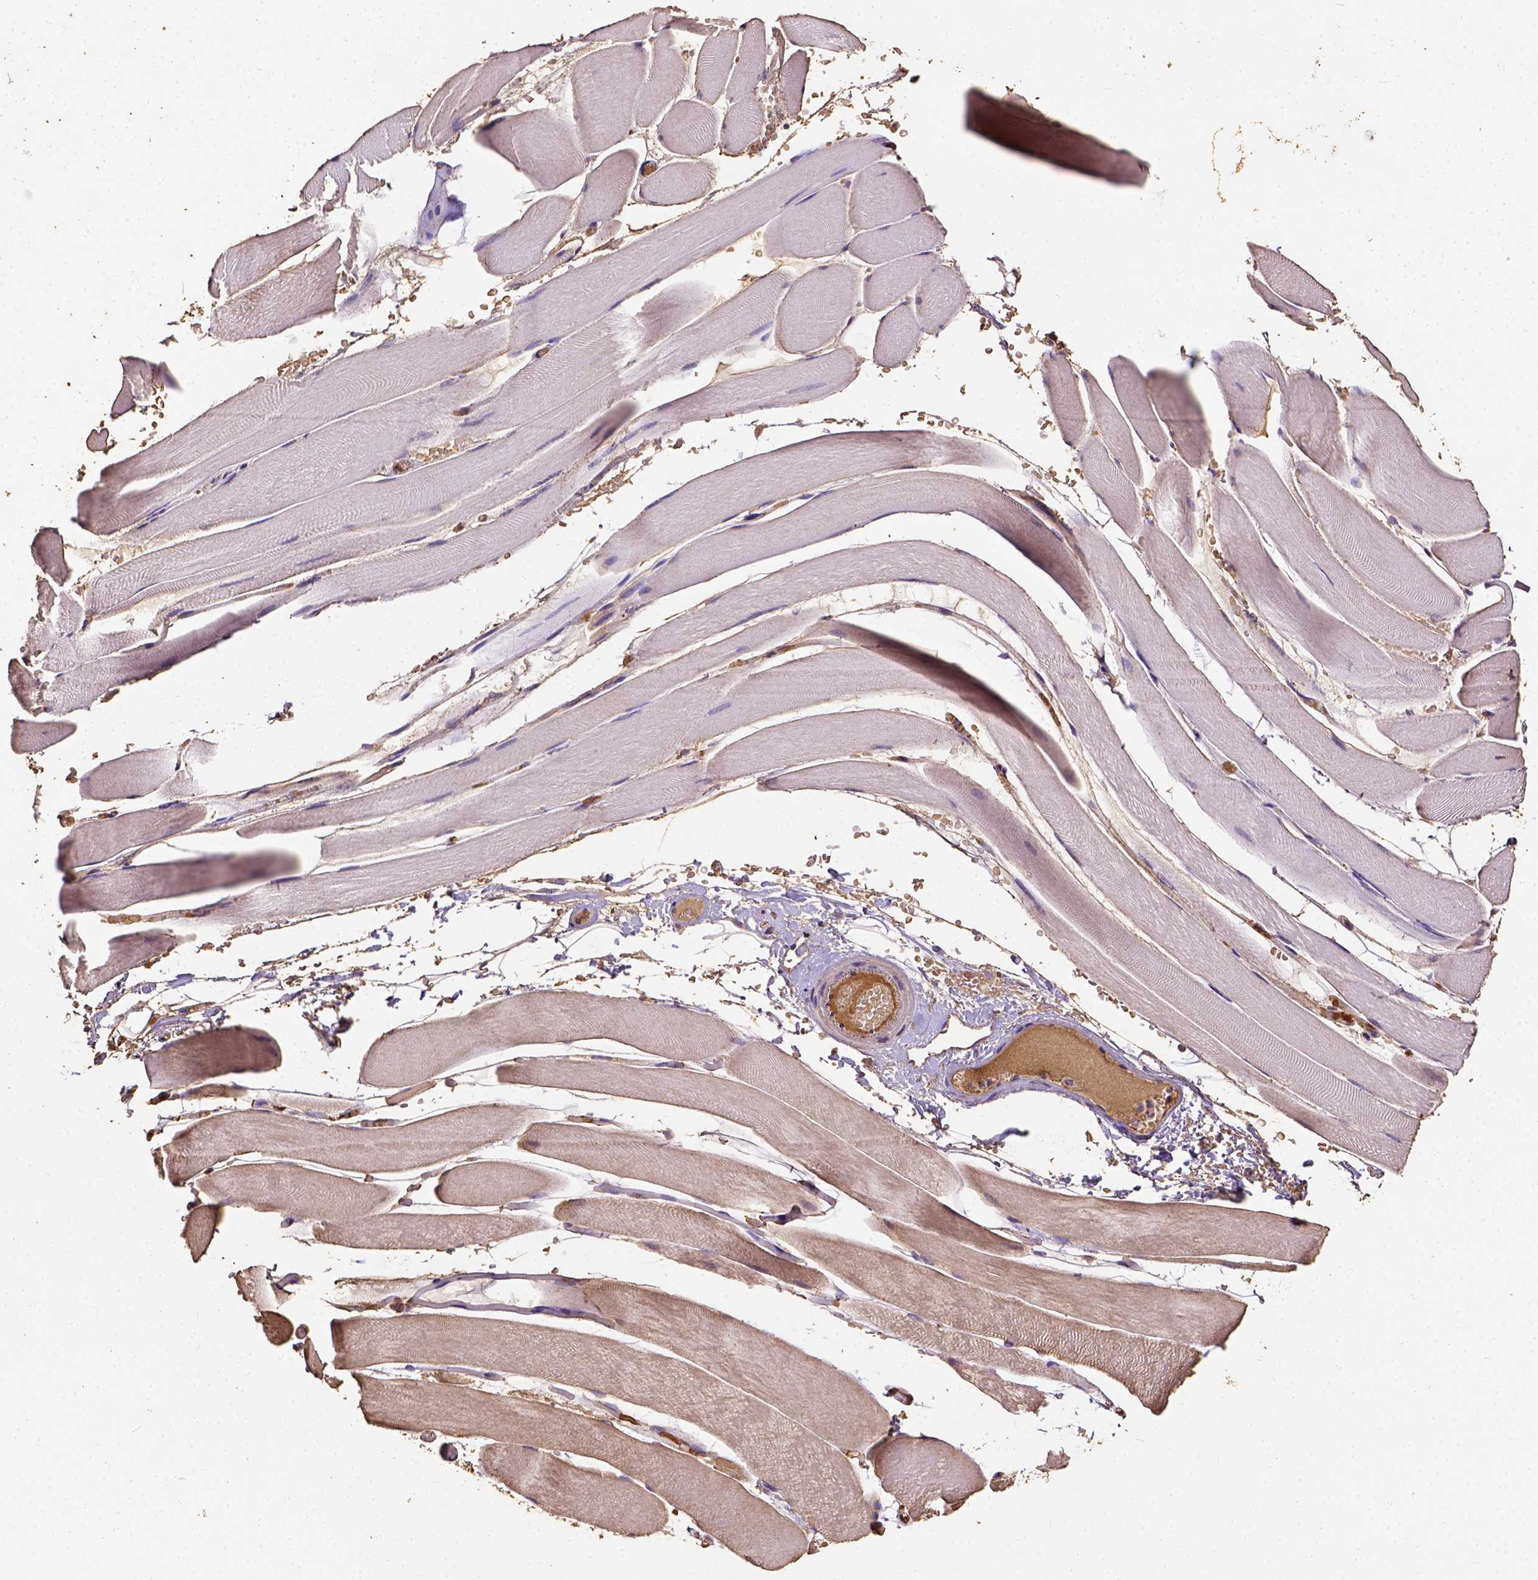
{"staining": {"intensity": "weak", "quantity": ">75%", "location": "cytoplasmic/membranous"}, "tissue": "skeletal muscle", "cell_type": "Myocytes", "image_type": "normal", "snomed": [{"axis": "morphology", "description": "Normal tissue, NOS"}, {"axis": "topography", "description": "Skeletal muscle"}], "caption": "Immunohistochemistry of normal skeletal muscle reveals low levels of weak cytoplasmic/membranous positivity in approximately >75% of myocytes. The staining was performed using DAB to visualize the protein expression in brown, while the nuclei were stained in blue with hematoxylin (Magnification: 20x).", "gene": "ATP1B3", "patient": {"sex": "female", "age": 37}}